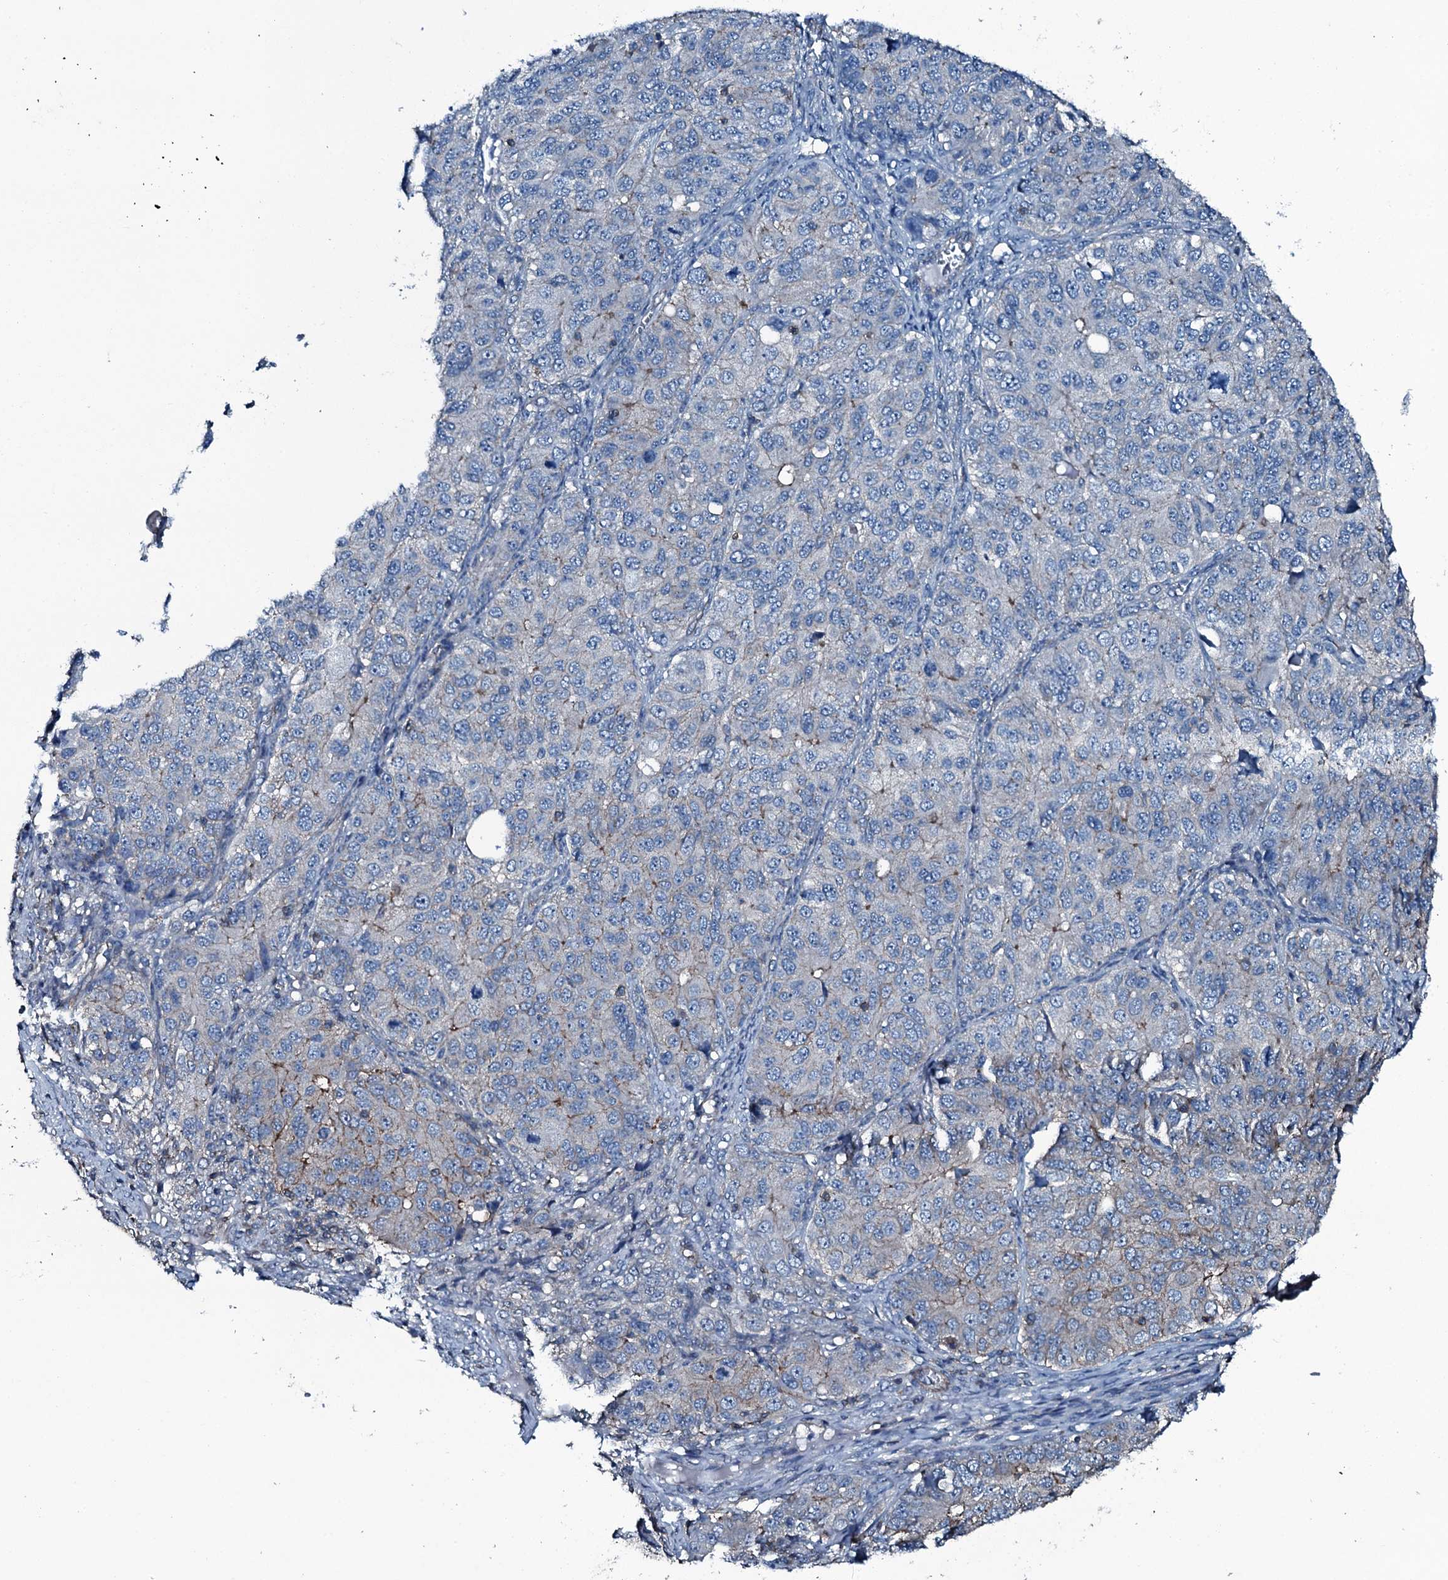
{"staining": {"intensity": "moderate", "quantity": "<25%", "location": "cytoplasmic/membranous"}, "tissue": "ovarian cancer", "cell_type": "Tumor cells", "image_type": "cancer", "snomed": [{"axis": "morphology", "description": "Carcinoma, endometroid"}, {"axis": "topography", "description": "Ovary"}], "caption": "High-magnification brightfield microscopy of endometroid carcinoma (ovarian) stained with DAB (3,3'-diaminobenzidine) (brown) and counterstained with hematoxylin (blue). tumor cells exhibit moderate cytoplasmic/membranous expression is identified in approximately<25% of cells. (IHC, brightfield microscopy, high magnification).", "gene": "SLC25A38", "patient": {"sex": "female", "age": 51}}